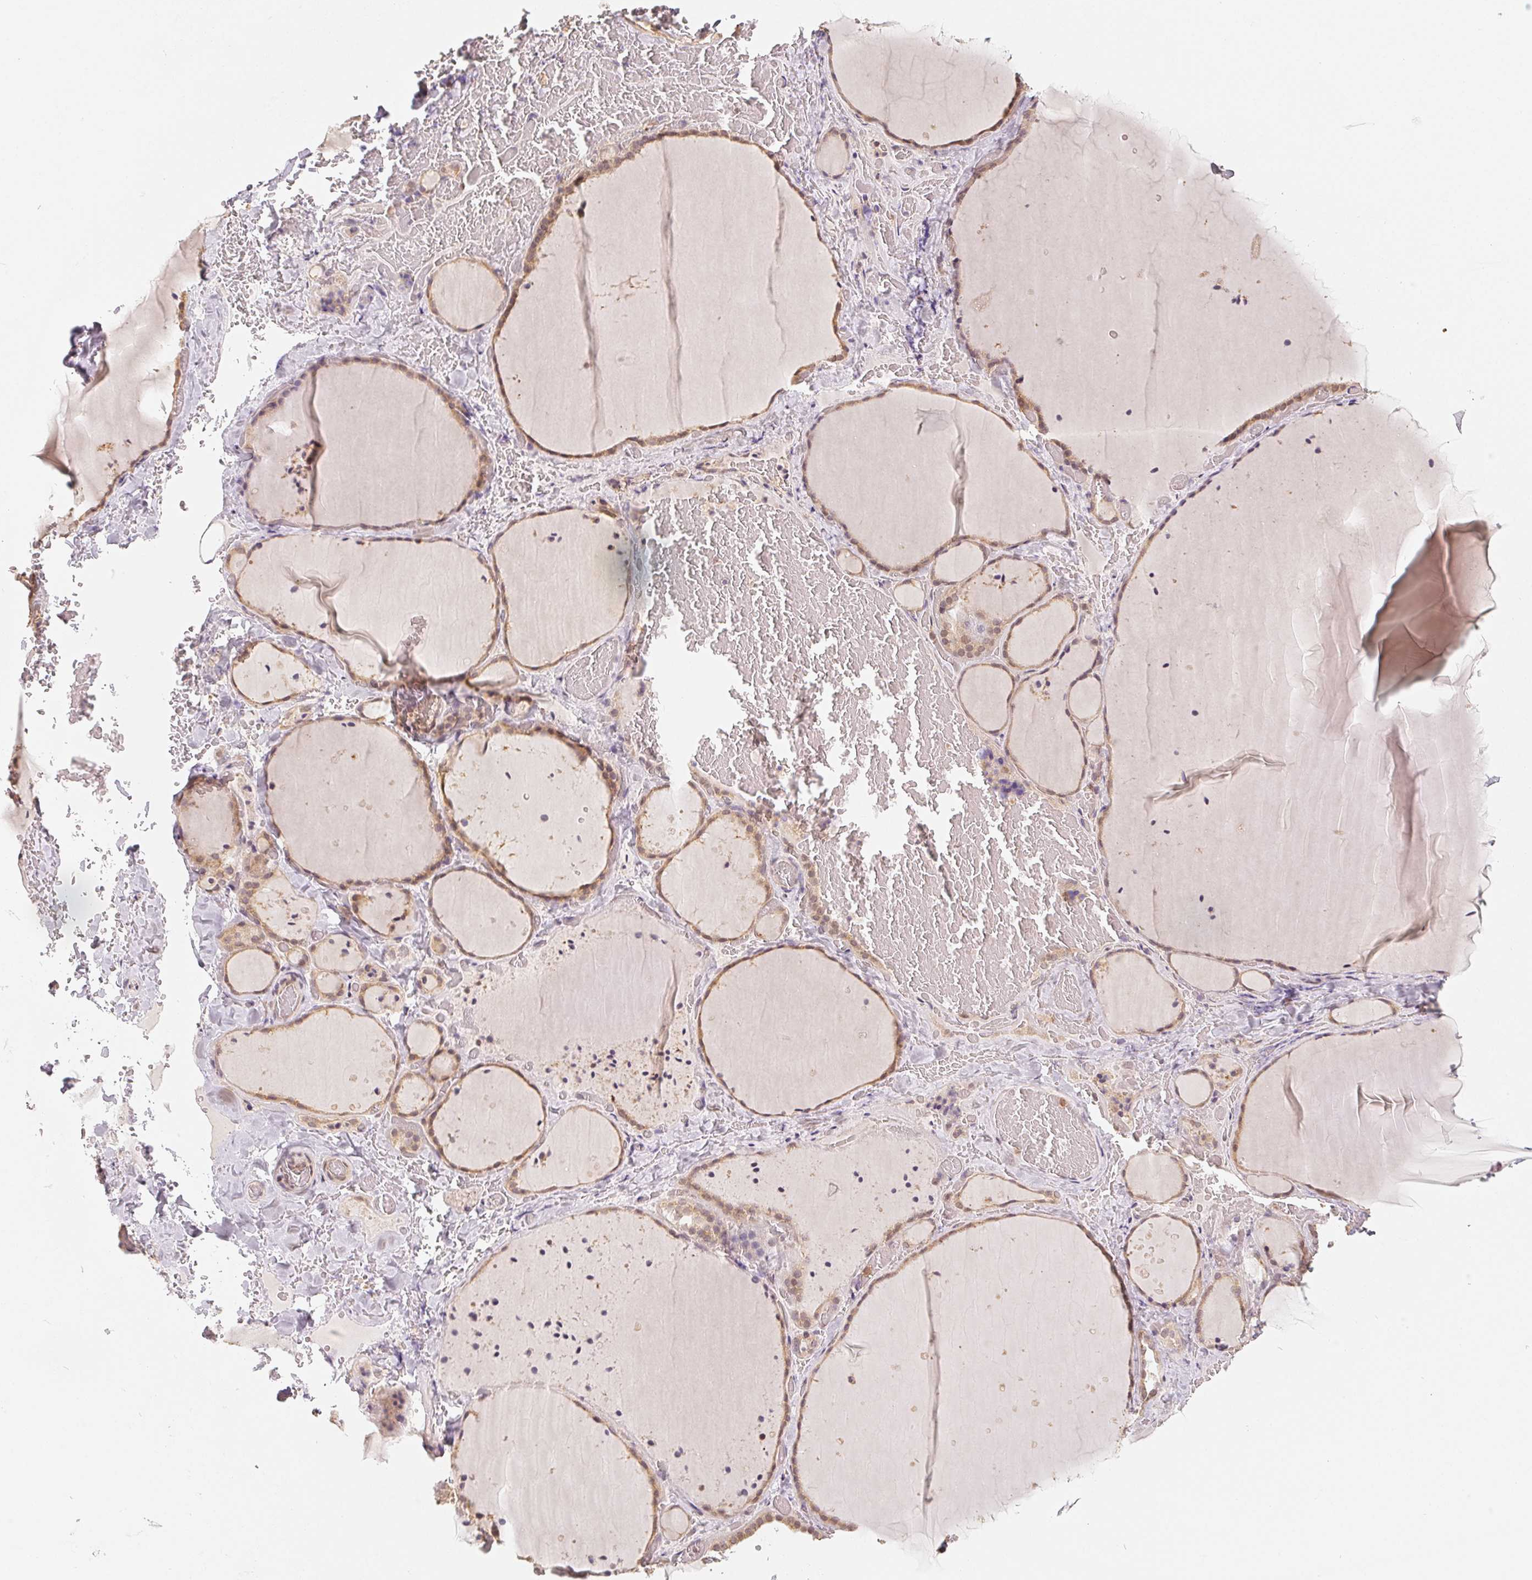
{"staining": {"intensity": "moderate", "quantity": ">75%", "location": "cytoplasmic/membranous,nuclear"}, "tissue": "thyroid gland", "cell_type": "Glandular cells", "image_type": "normal", "snomed": [{"axis": "morphology", "description": "Normal tissue, NOS"}, {"axis": "topography", "description": "Thyroid gland"}], "caption": "Thyroid gland stained for a protein demonstrates moderate cytoplasmic/membranous,nuclear positivity in glandular cells. The staining was performed using DAB to visualize the protein expression in brown, while the nuclei were stained in blue with hematoxylin (Magnification: 20x).", "gene": "GUSB", "patient": {"sex": "female", "age": 36}}